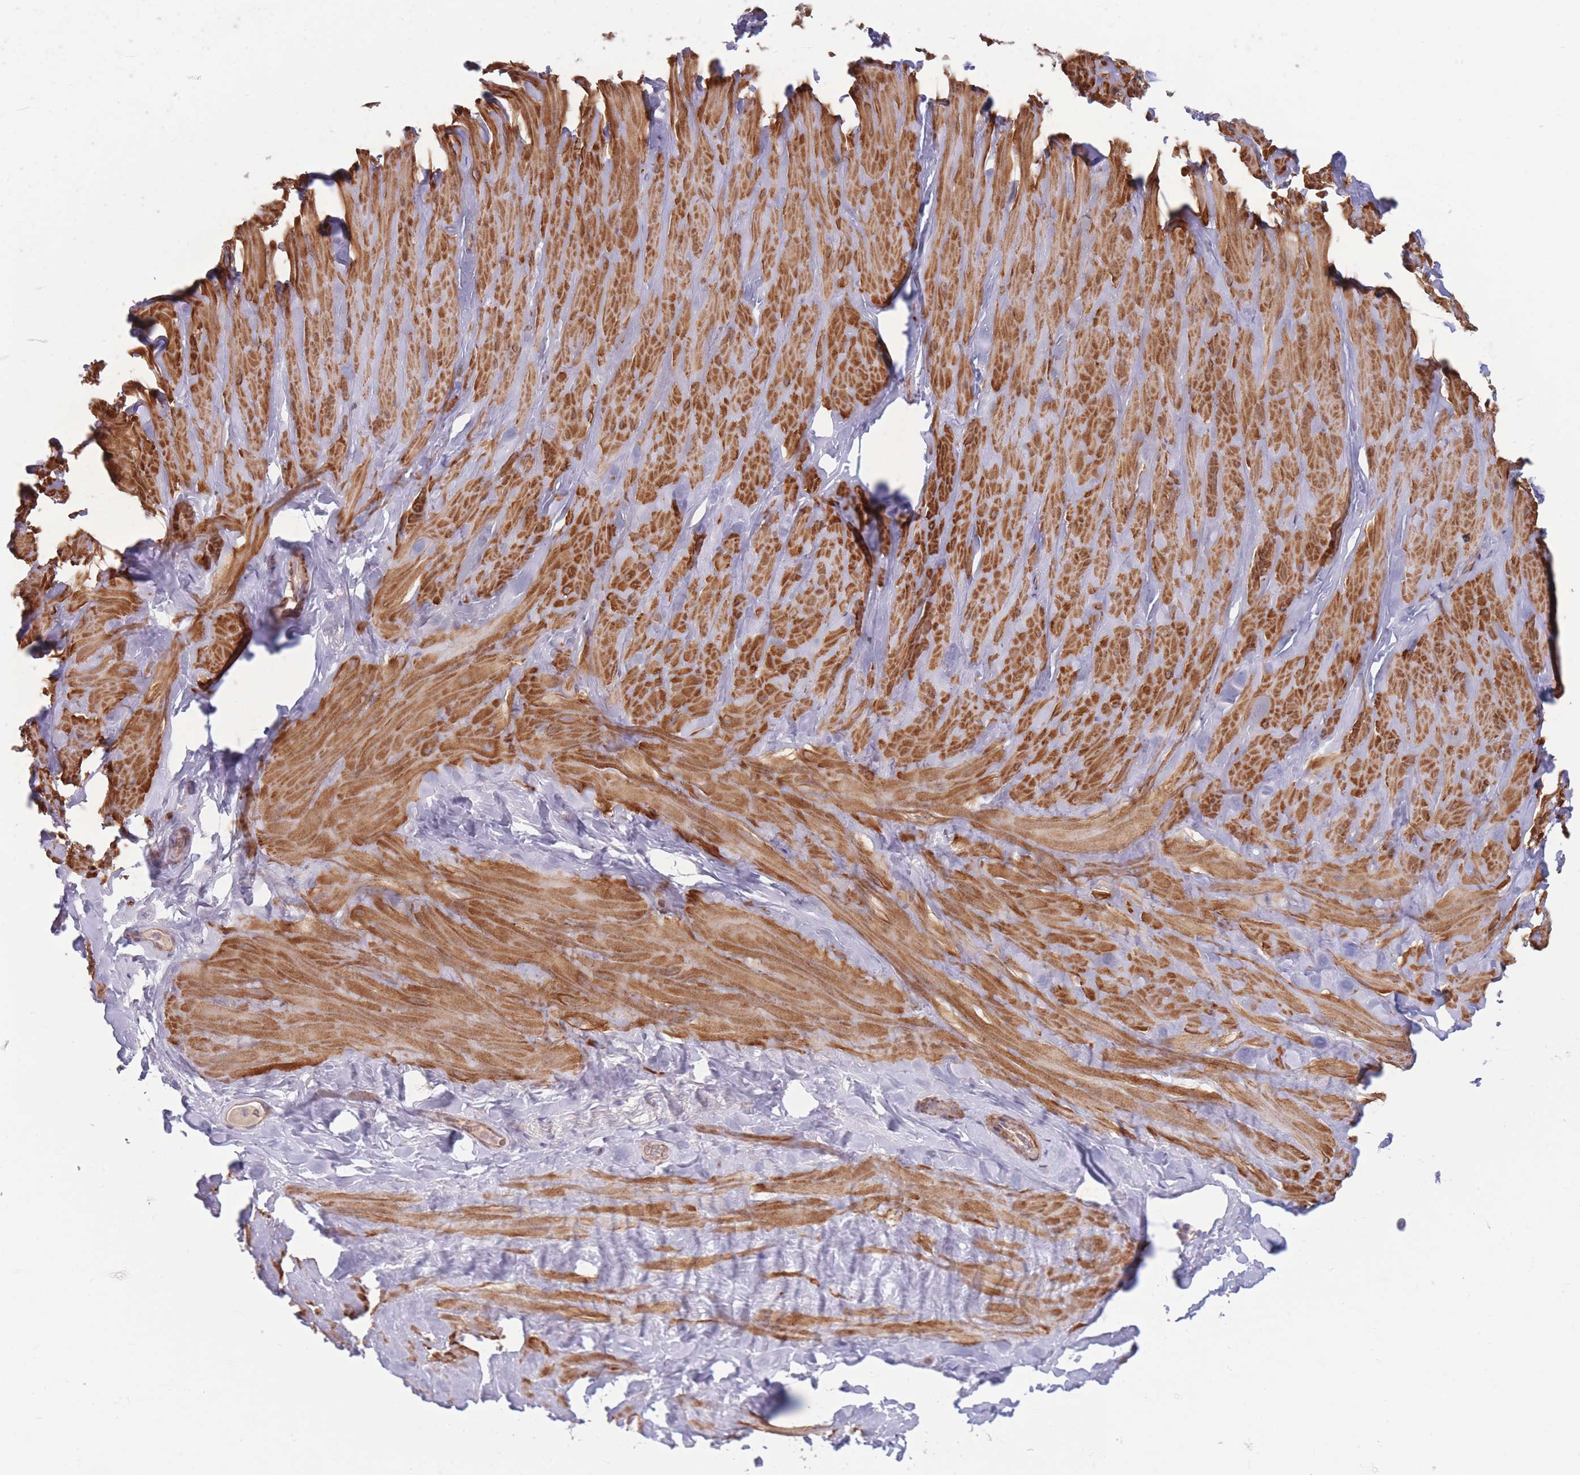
{"staining": {"intensity": "negative", "quantity": "none", "location": "none"}, "tissue": "adipose tissue", "cell_type": "Adipocytes", "image_type": "normal", "snomed": [{"axis": "morphology", "description": "Normal tissue, NOS"}, {"axis": "topography", "description": "Soft tissue"}, {"axis": "topography", "description": "Vascular tissue"}], "caption": "Immunohistochemistry (IHC) image of unremarkable adipose tissue stained for a protein (brown), which reveals no expression in adipocytes. (IHC, brightfield microscopy, high magnification).", "gene": "PNPLA5", "patient": {"sex": "male", "age": 41}}